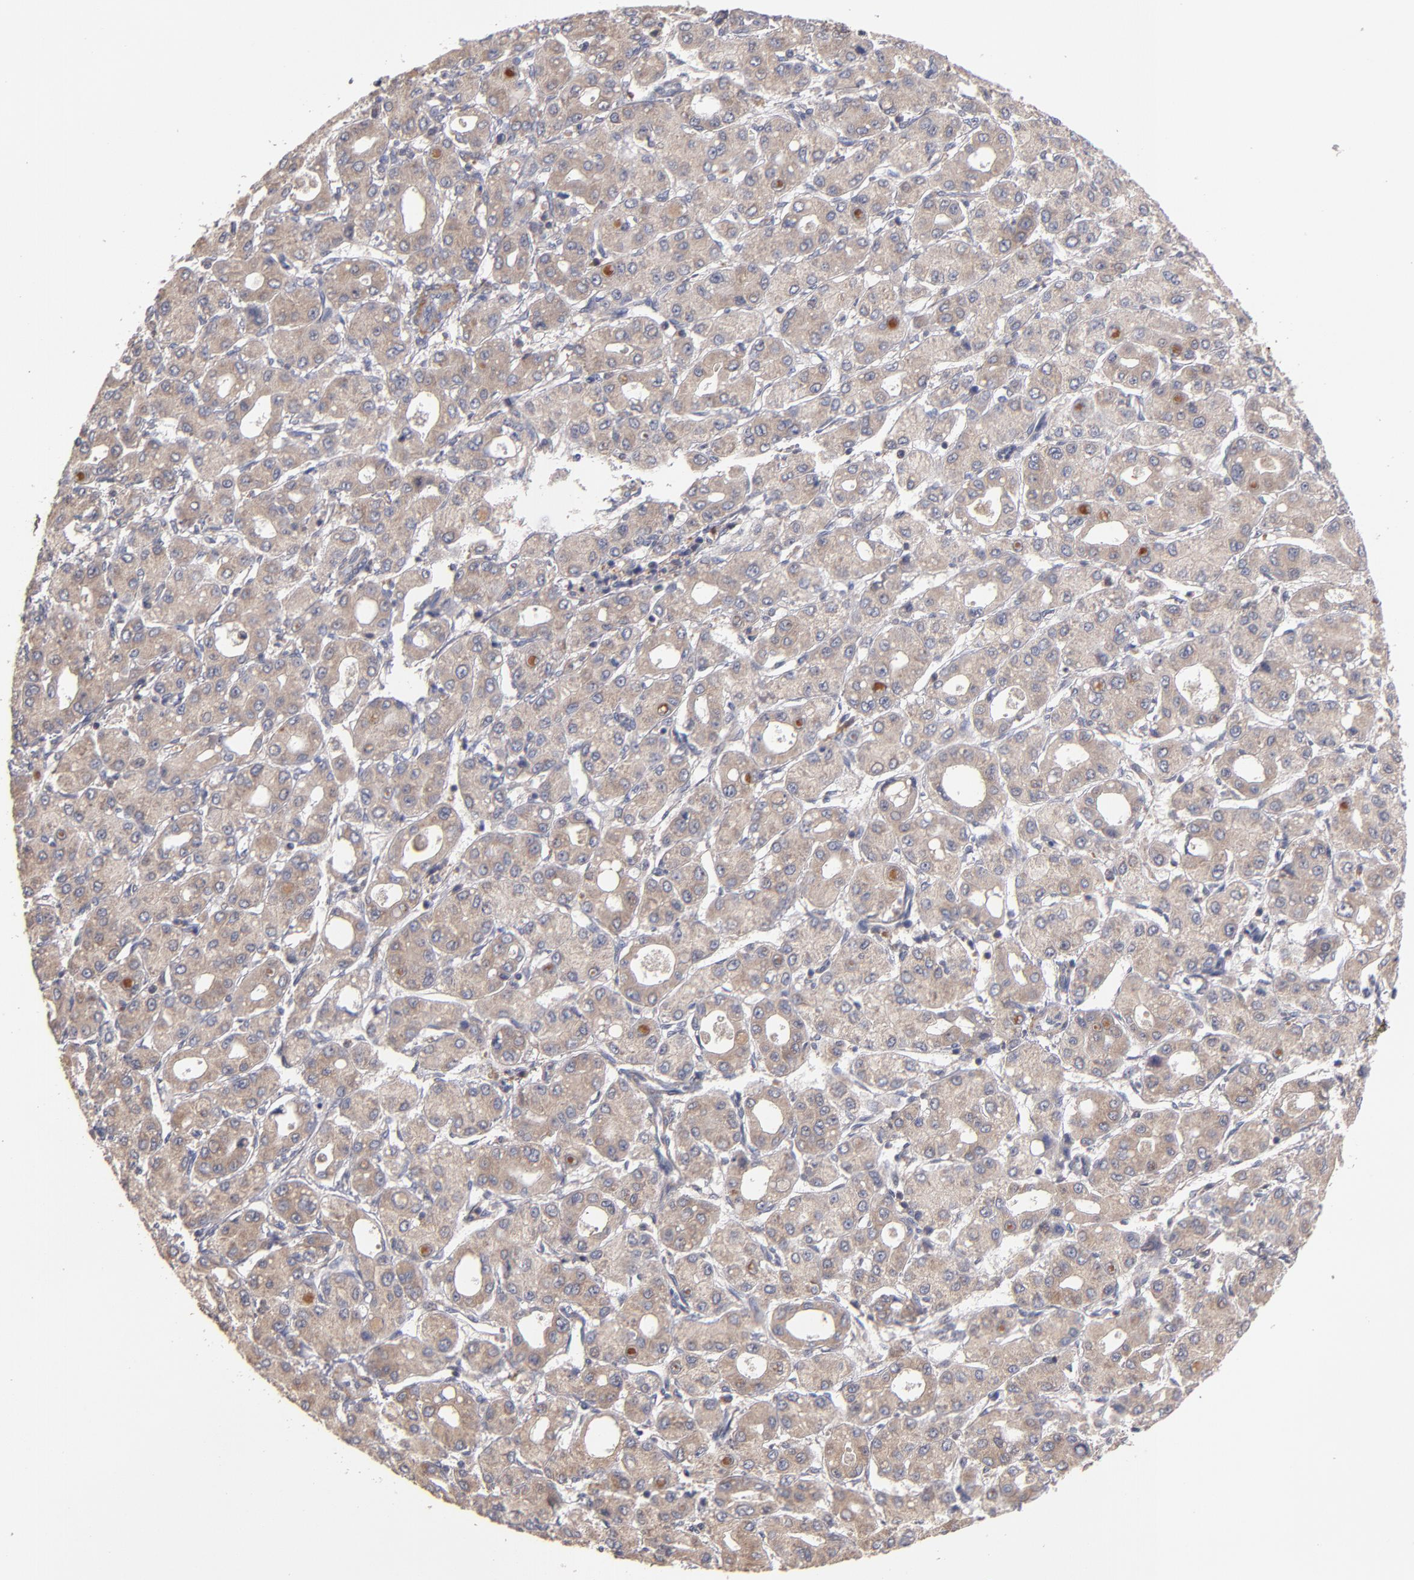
{"staining": {"intensity": "weak", "quantity": ">75%", "location": "cytoplasmic/membranous"}, "tissue": "liver cancer", "cell_type": "Tumor cells", "image_type": "cancer", "snomed": [{"axis": "morphology", "description": "Carcinoma, Hepatocellular, NOS"}, {"axis": "topography", "description": "Liver"}], "caption": "There is low levels of weak cytoplasmic/membranous positivity in tumor cells of liver cancer (hepatocellular carcinoma), as demonstrated by immunohistochemical staining (brown color).", "gene": "DACT1", "patient": {"sex": "male", "age": 69}}